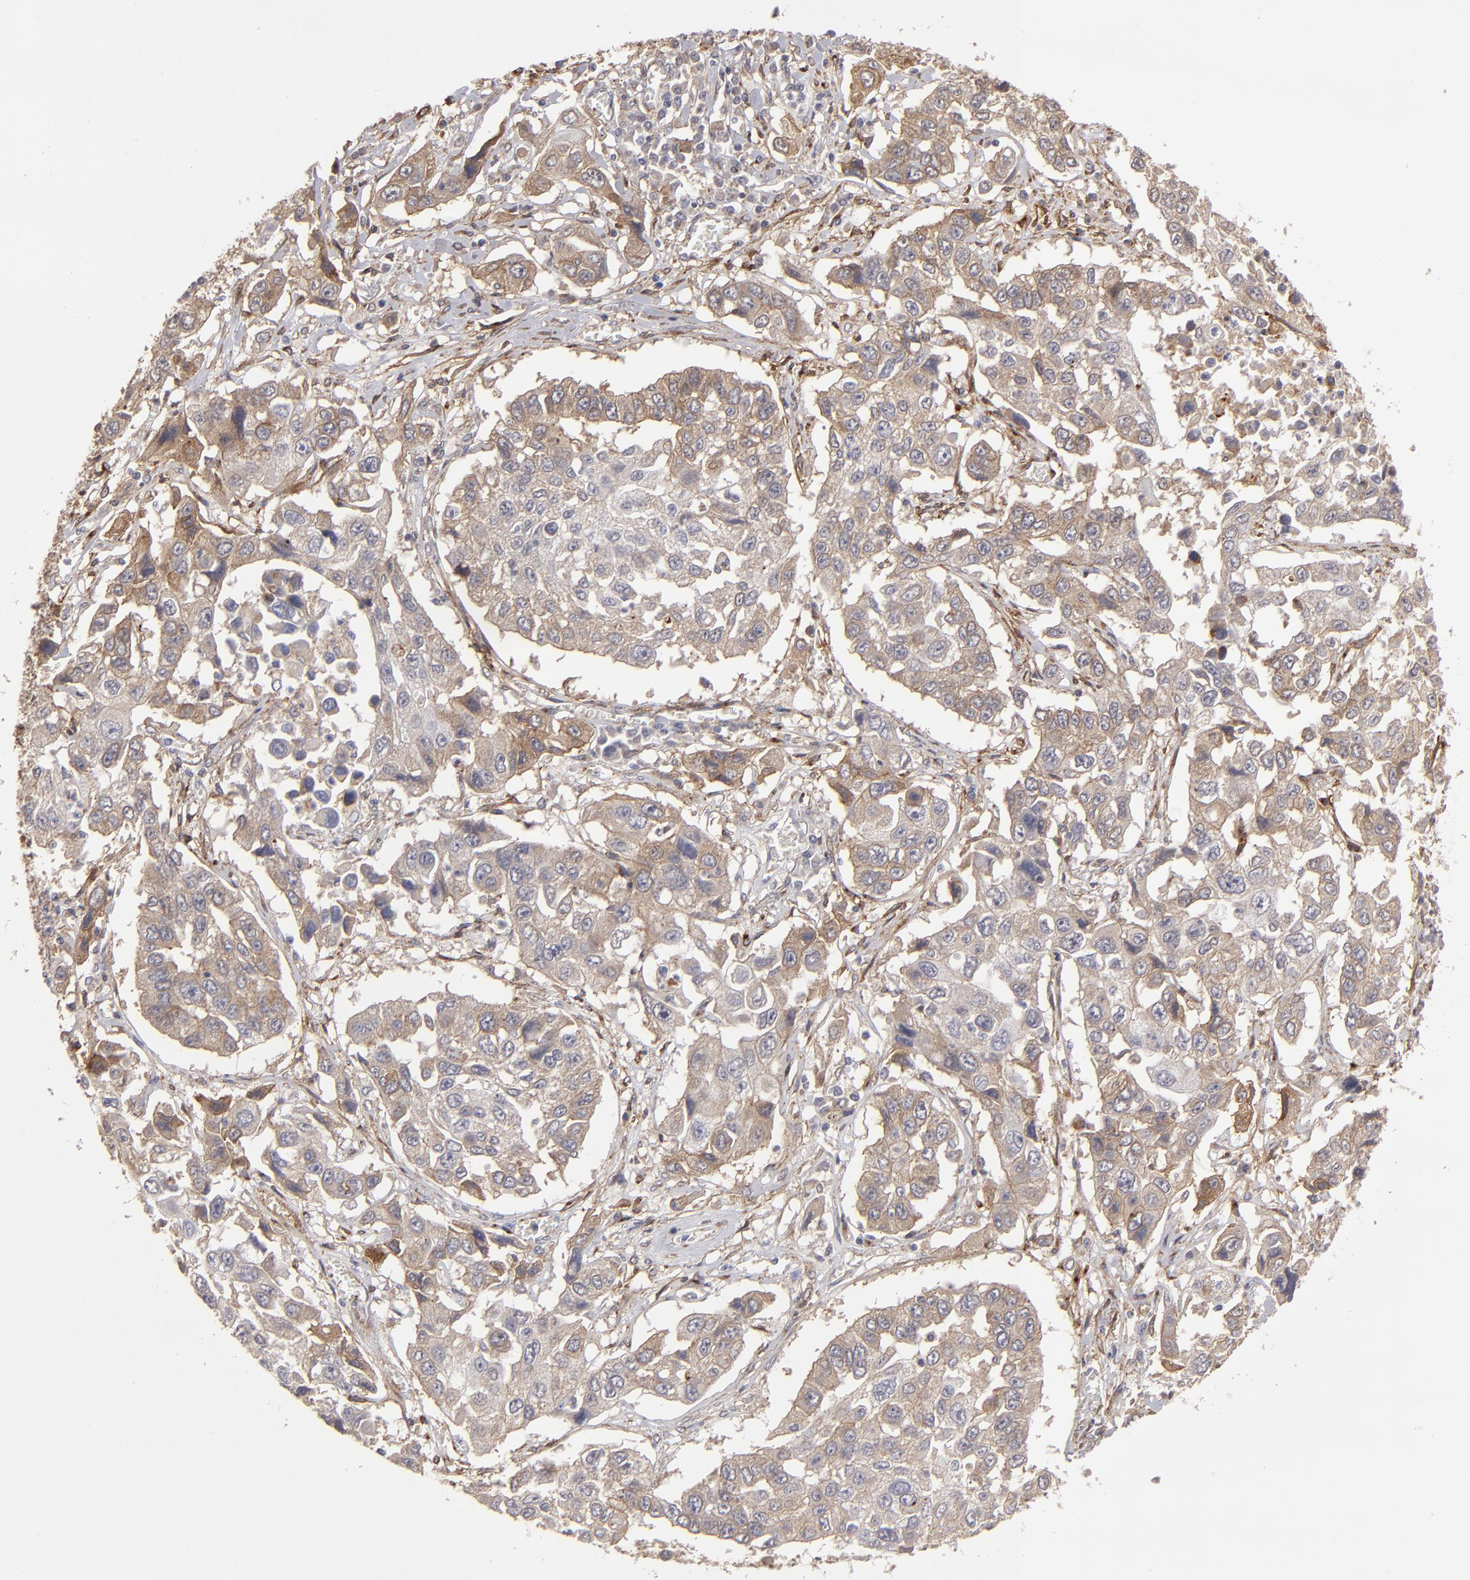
{"staining": {"intensity": "weak", "quantity": "25%-75%", "location": "cytoplasmic/membranous"}, "tissue": "lung cancer", "cell_type": "Tumor cells", "image_type": "cancer", "snomed": [{"axis": "morphology", "description": "Squamous cell carcinoma, NOS"}, {"axis": "topography", "description": "Lung"}], "caption": "IHC histopathology image of neoplastic tissue: human lung cancer (squamous cell carcinoma) stained using IHC displays low levels of weak protein expression localized specifically in the cytoplasmic/membranous of tumor cells, appearing as a cytoplasmic/membranous brown color.", "gene": "ITGB5", "patient": {"sex": "male", "age": 71}}